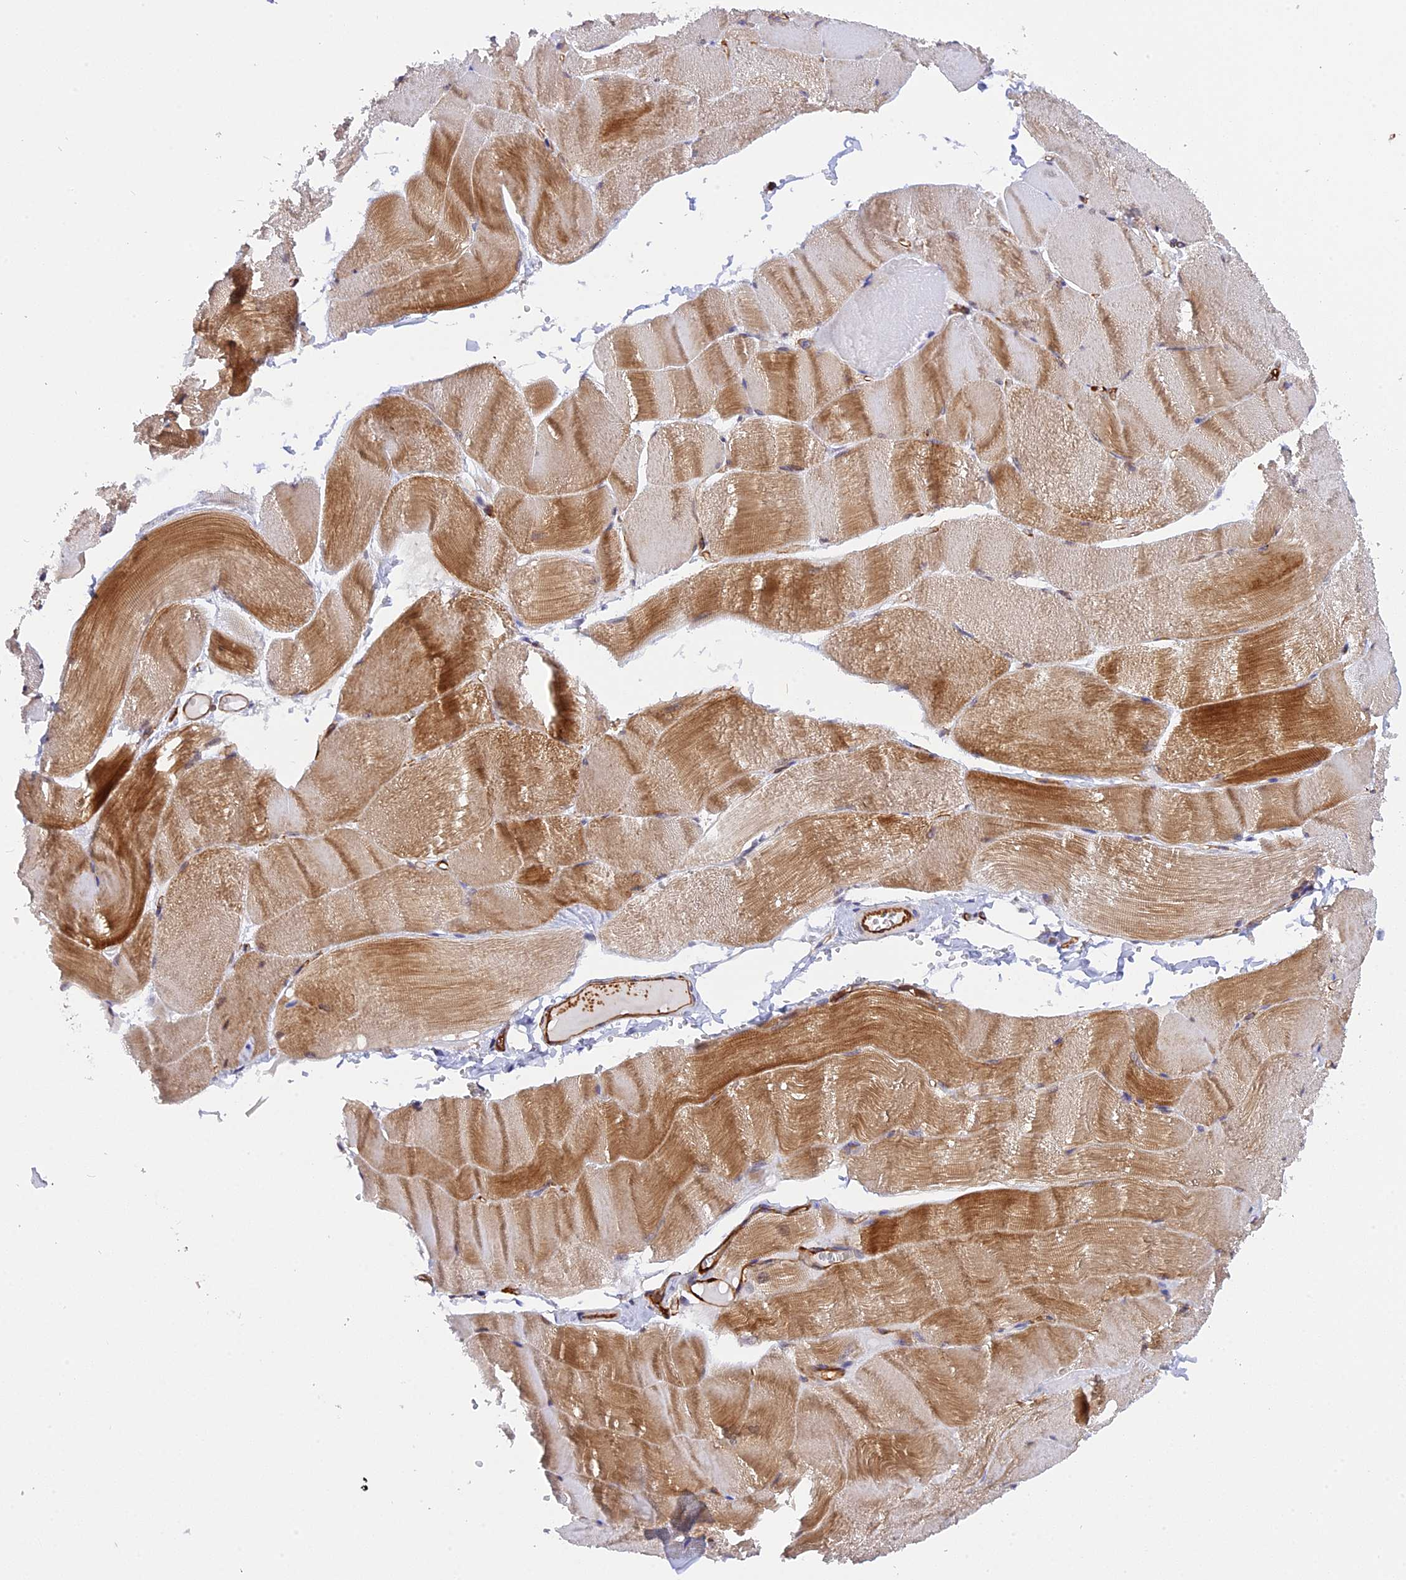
{"staining": {"intensity": "strong", "quantity": "25%-75%", "location": "cytoplasmic/membranous"}, "tissue": "skeletal muscle", "cell_type": "Myocytes", "image_type": "normal", "snomed": [{"axis": "morphology", "description": "Normal tissue, NOS"}, {"axis": "morphology", "description": "Basal cell carcinoma"}, {"axis": "topography", "description": "Skeletal muscle"}], "caption": "The micrograph displays immunohistochemical staining of normal skeletal muscle. There is strong cytoplasmic/membranous staining is identified in about 25%-75% of myocytes.", "gene": "C5orf22", "patient": {"sex": "female", "age": 64}}